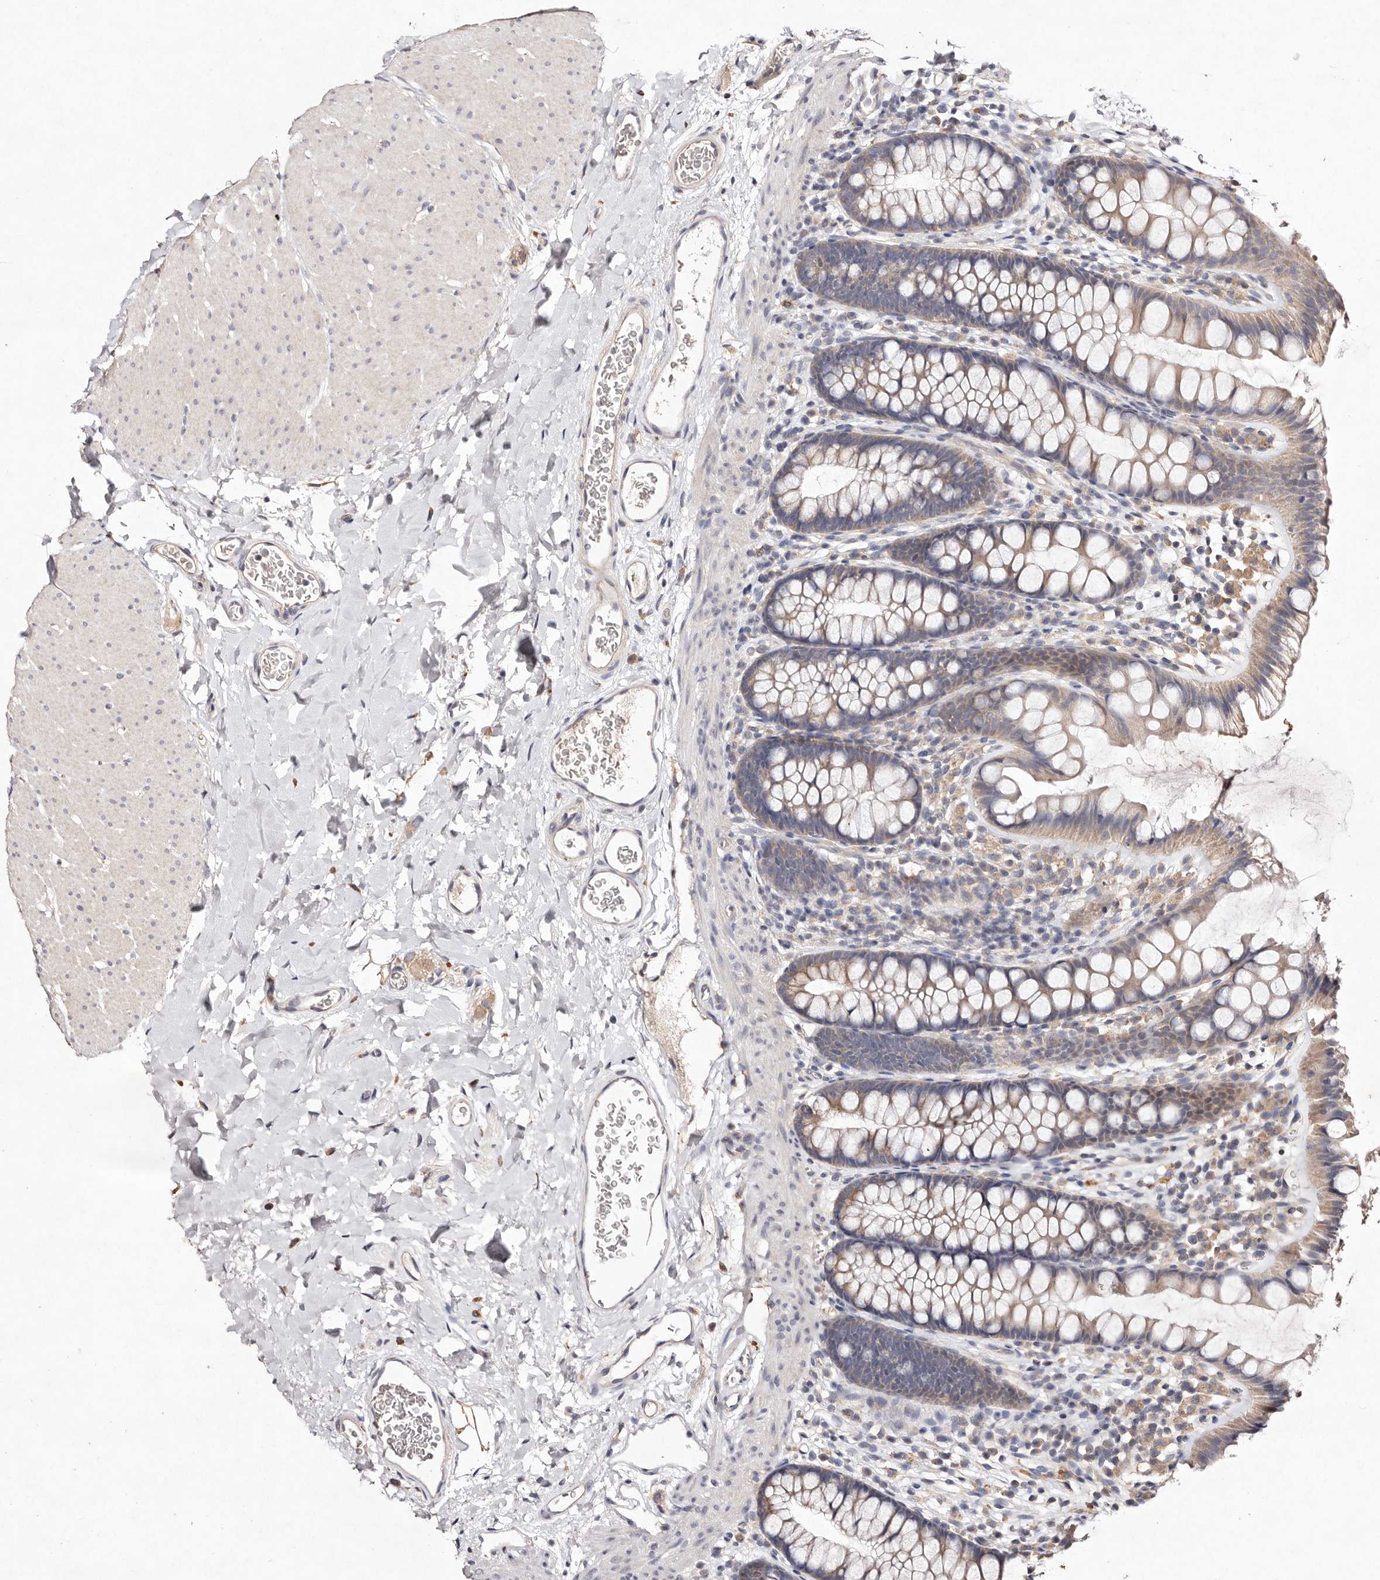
{"staining": {"intensity": "weak", "quantity": ">75%", "location": "cytoplasmic/membranous"}, "tissue": "colon", "cell_type": "Endothelial cells", "image_type": "normal", "snomed": [{"axis": "morphology", "description": "Normal tissue, NOS"}, {"axis": "topography", "description": "Colon"}], "caption": "Unremarkable colon demonstrates weak cytoplasmic/membranous expression in approximately >75% of endothelial cells (DAB IHC with brightfield microscopy, high magnification)..", "gene": "TSC2", "patient": {"sex": "female", "age": 62}}